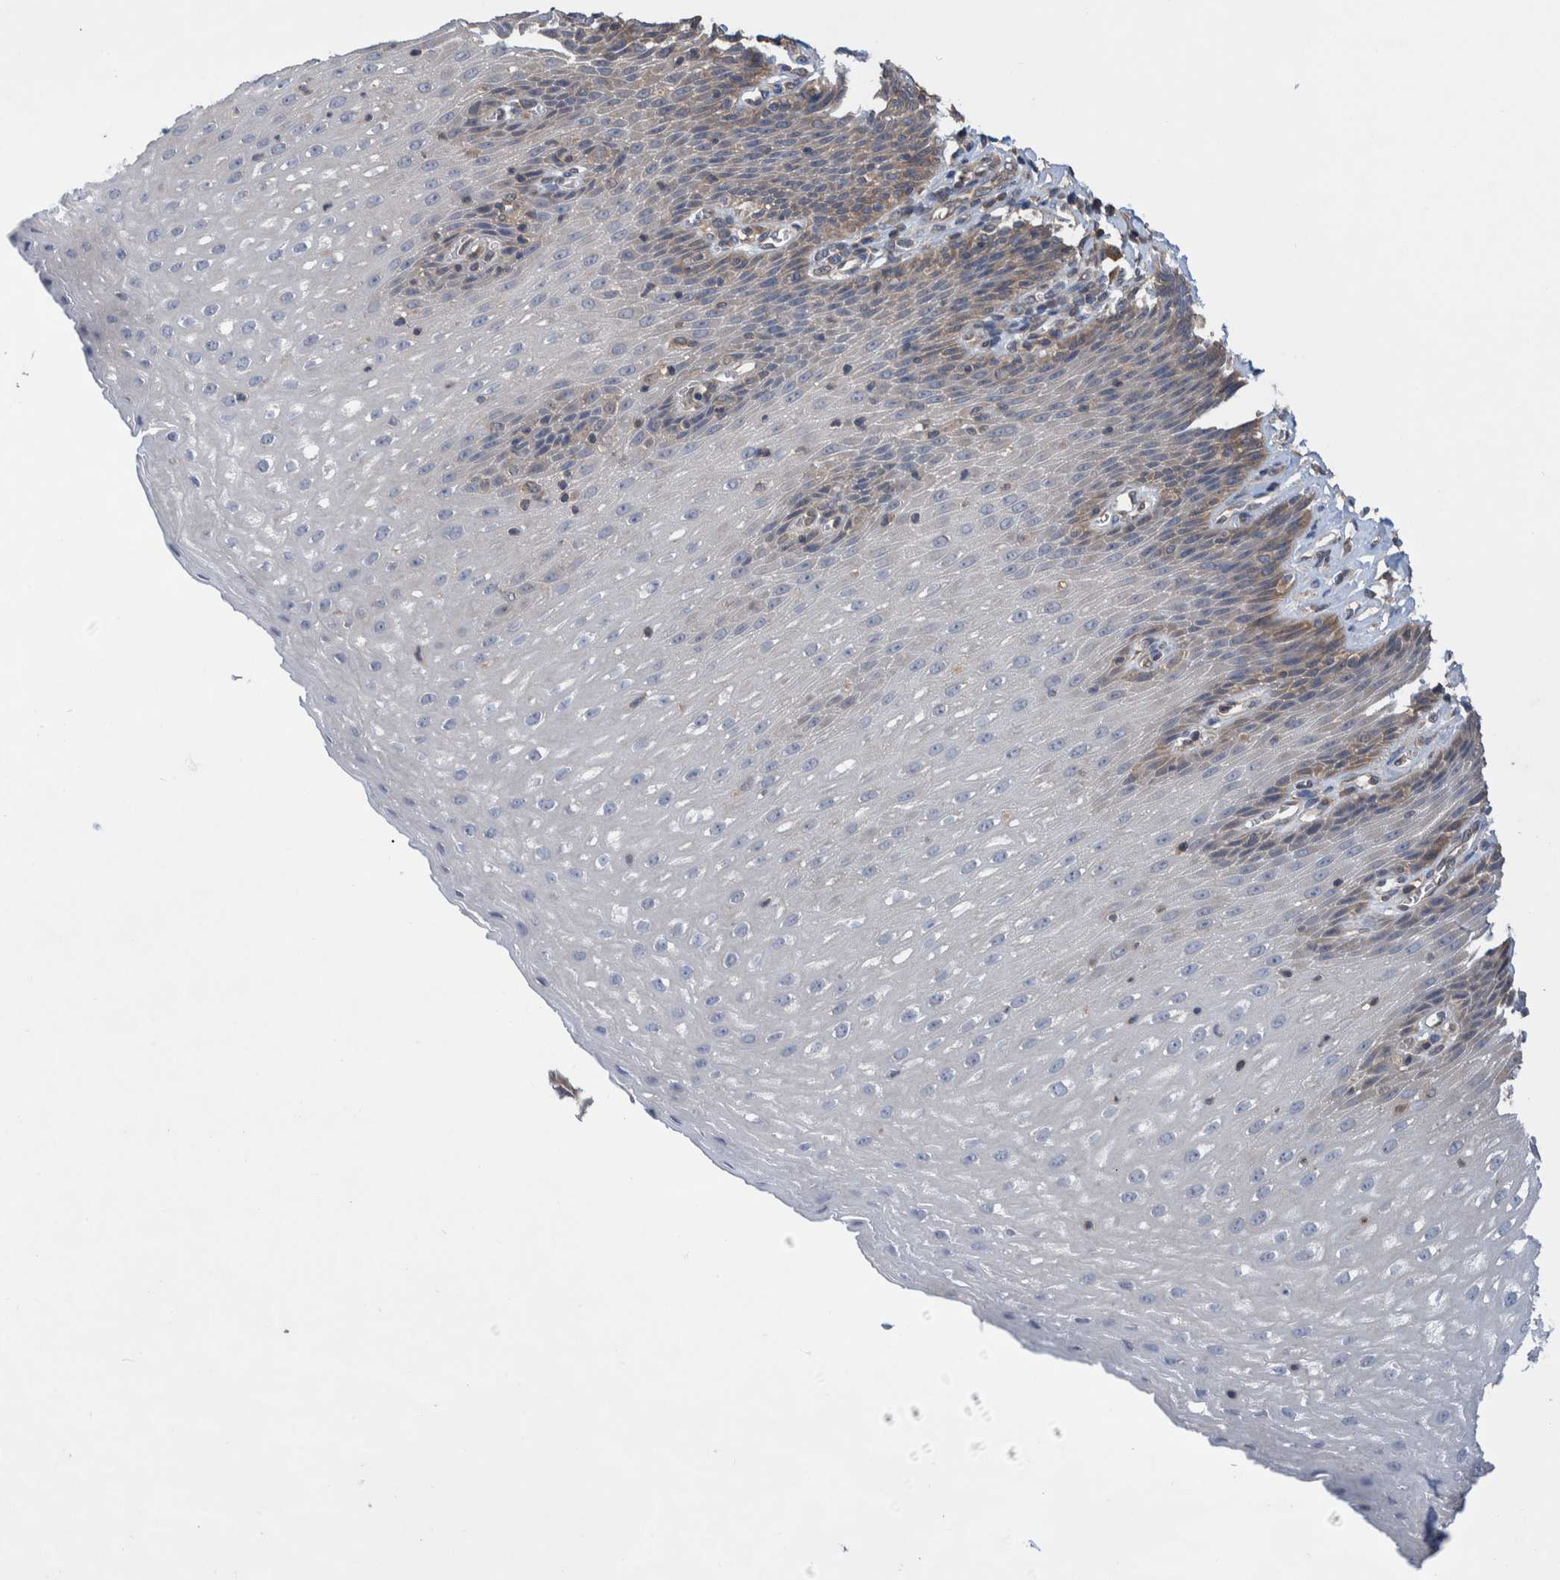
{"staining": {"intensity": "moderate", "quantity": "<25%", "location": "cytoplasmic/membranous"}, "tissue": "esophagus", "cell_type": "Squamous epithelial cells", "image_type": "normal", "snomed": [{"axis": "morphology", "description": "Normal tissue, NOS"}, {"axis": "topography", "description": "Esophagus"}], "caption": "IHC image of normal human esophagus stained for a protein (brown), which demonstrates low levels of moderate cytoplasmic/membranous positivity in approximately <25% of squamous epithelial cells.", "gene": "PLPBP", "patient": {"sex": "female", "age": 61}}